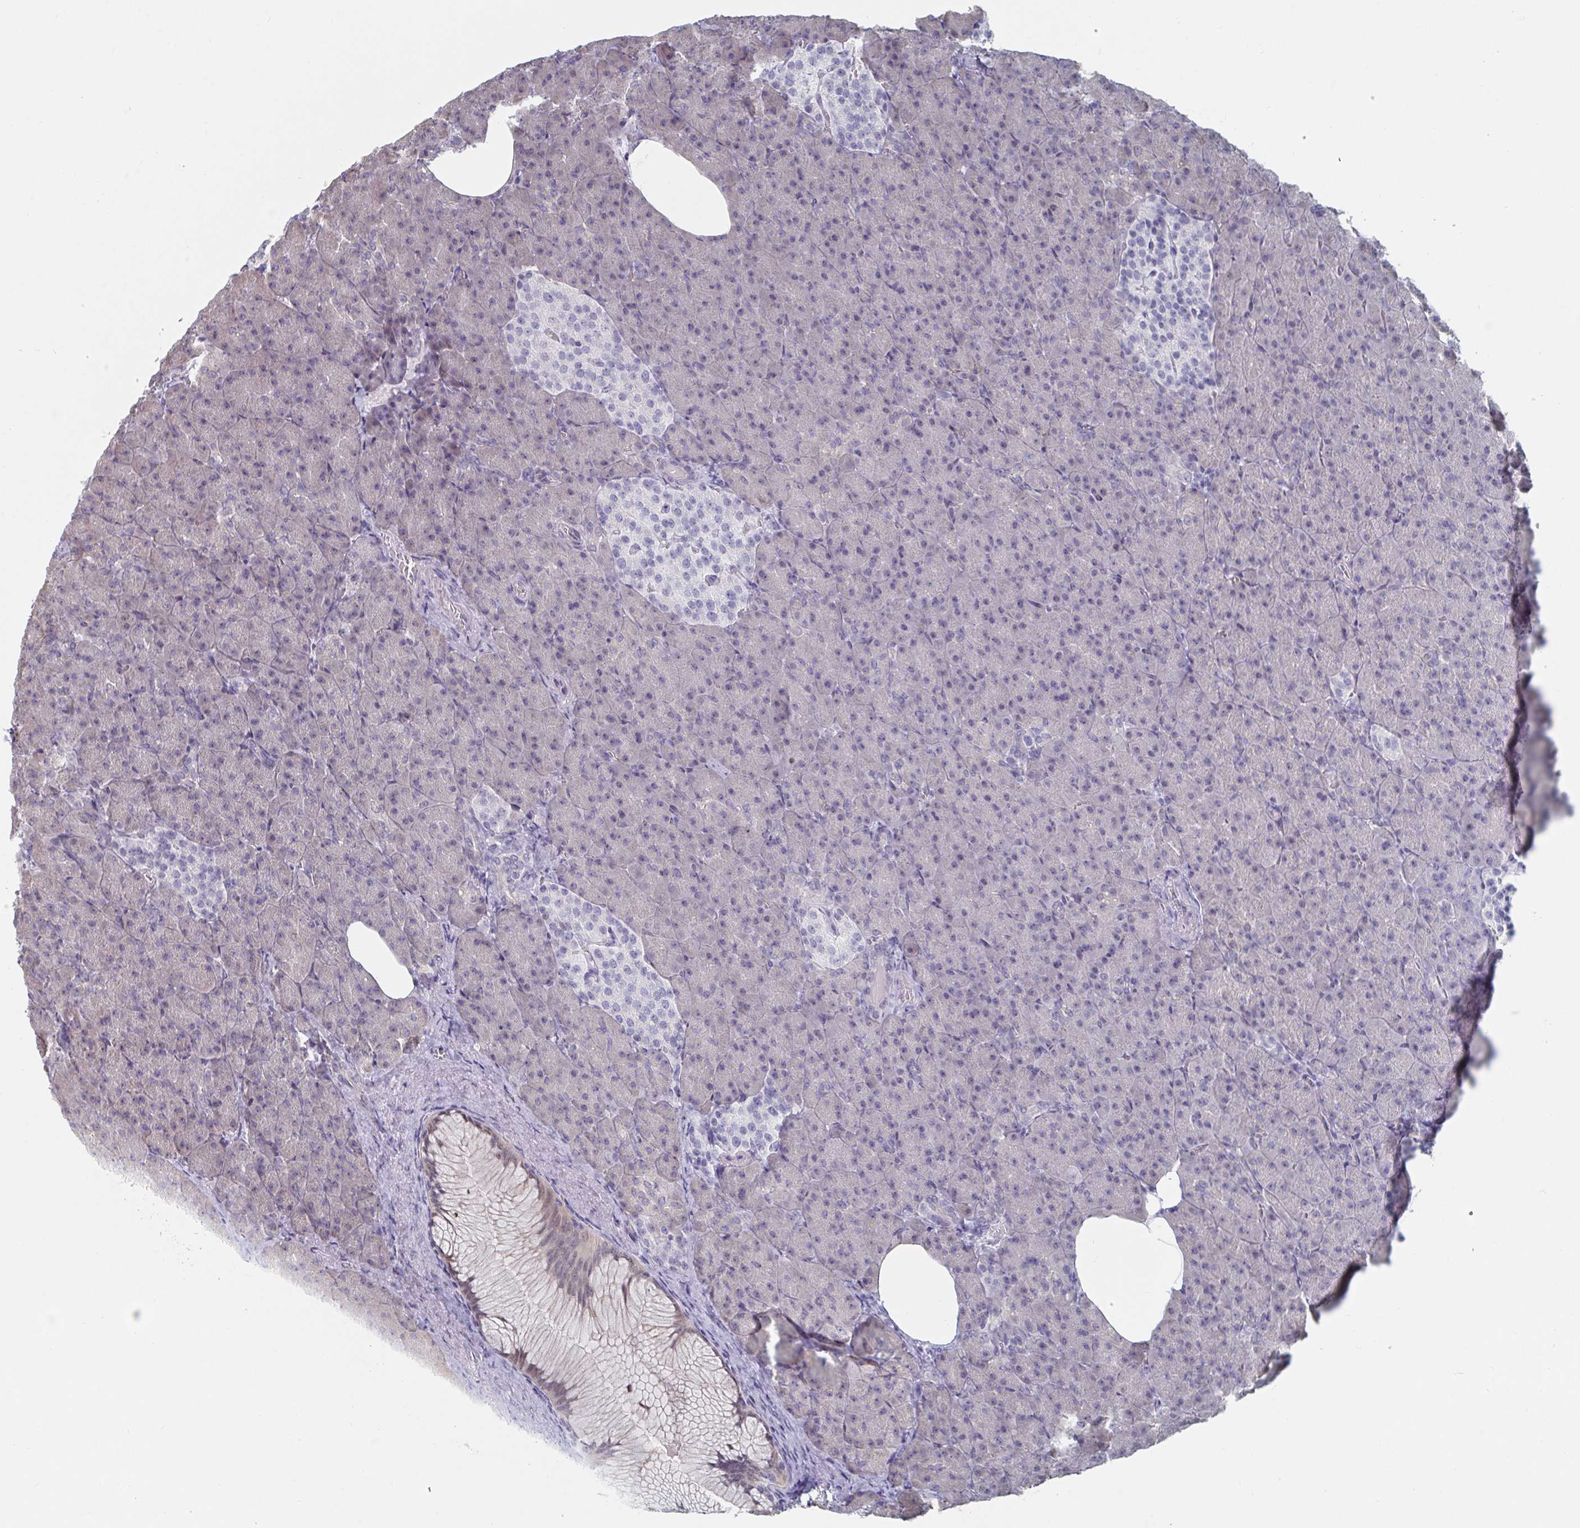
{"staining": {"intensity": "negative", "quantity": "none", "location": "none"}, "tissue": "pancreas", "cell_type": "Exocrine glandular cells", "image_type": "normal", "snomed": [{"axis": "morphology", "description": "Normal tissue, NOS"}, {"axis": "topography", "description": "Pancreas"}], "caption": "Image shows no significant protein expression in exocrine glandular cells of benign pancreas.", "gene": "FOXA1", "patient": {"sex": "female", "age": 74}}